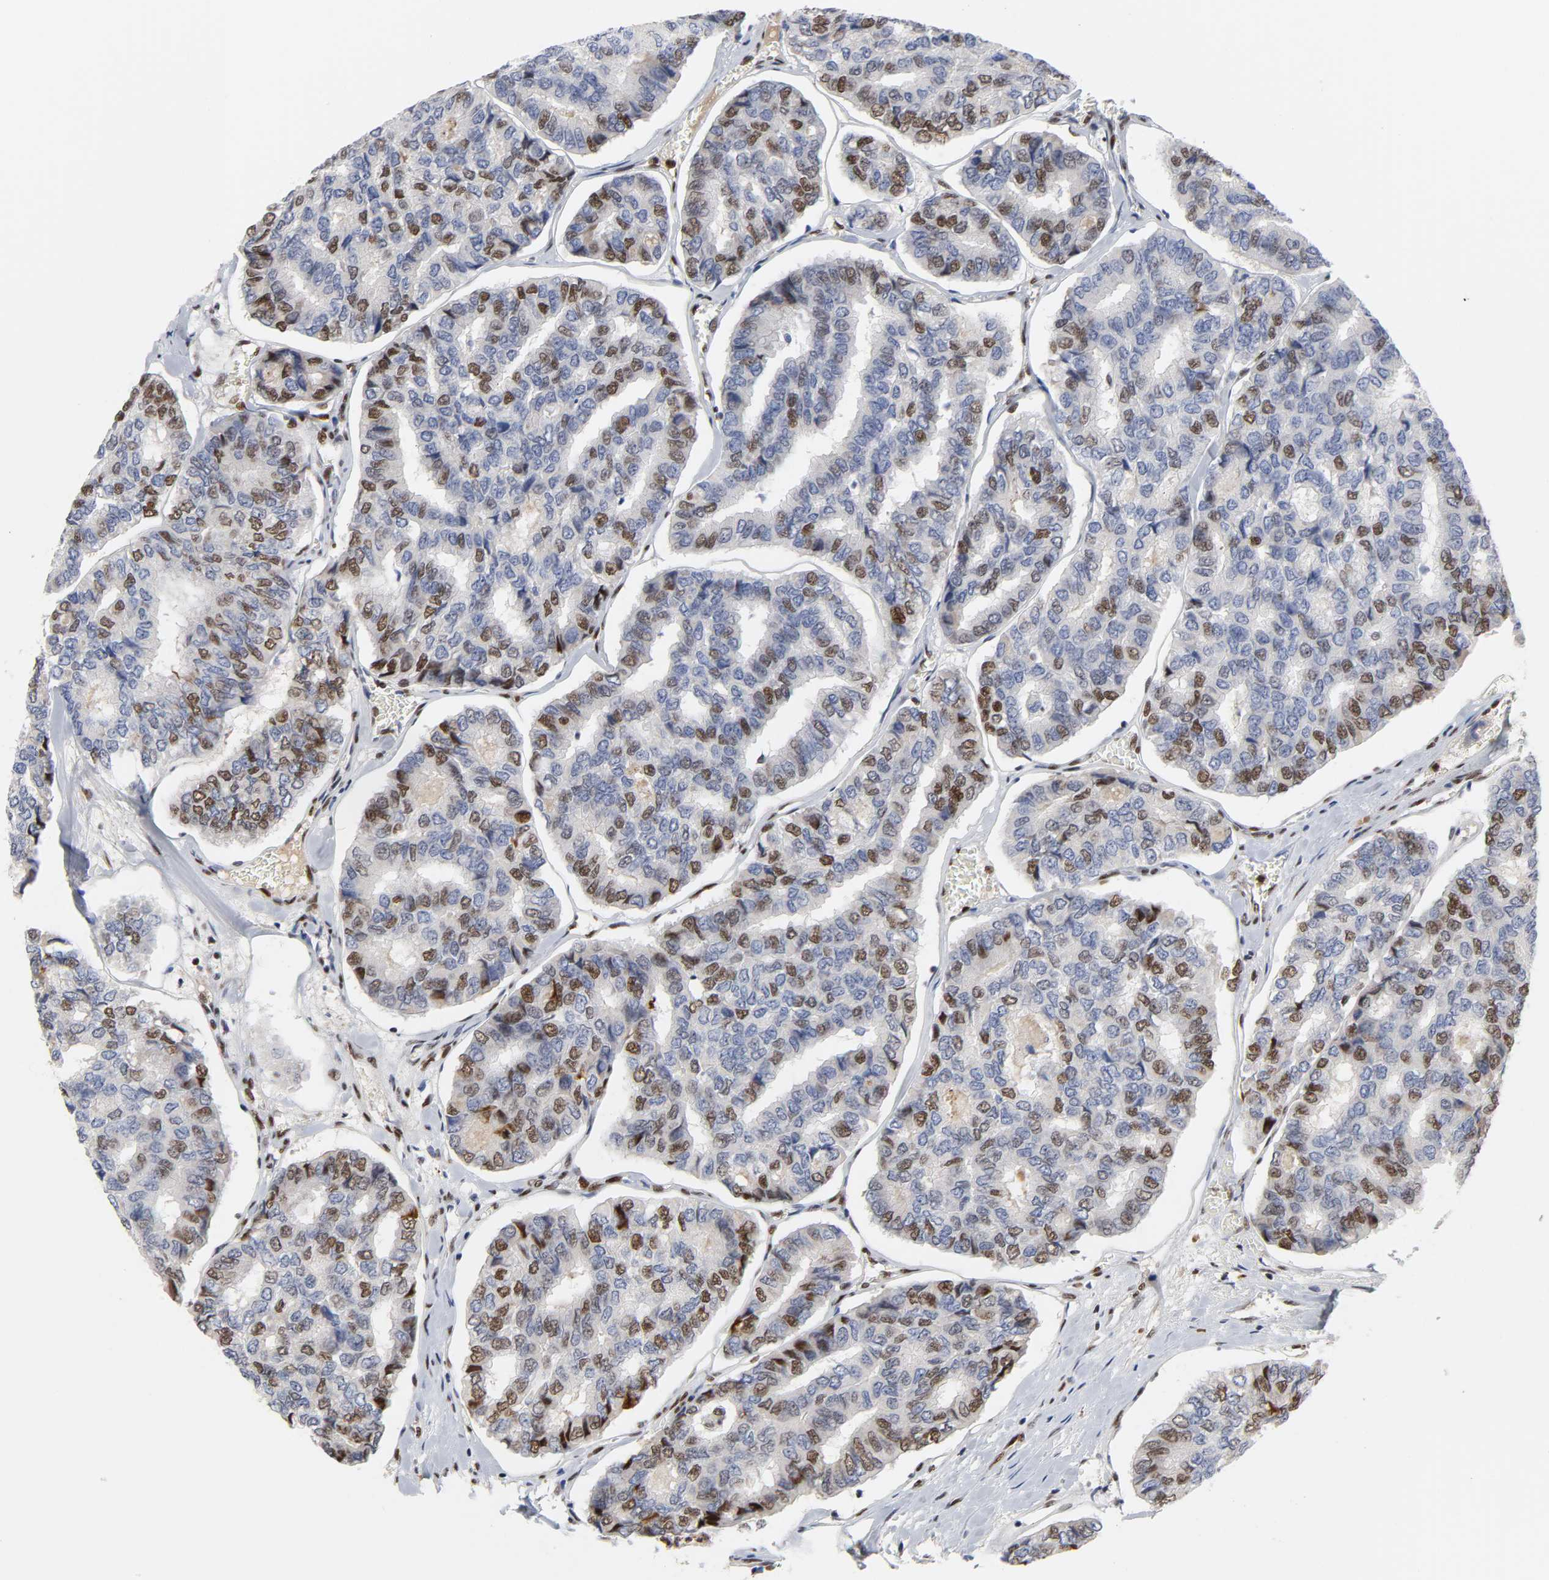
{"staining": {"intensity": "strong", "quantity": "25%-75%", "location": "nuclear"}, "tissue": "thyroid cancer", "cell_type": "Tumor cells", "image_type": "cancer", "snomed": [{"axis": "morphology", "description": "Papillary adenocarcinoma, NOS"}, {"axis": "topography", "description": "Thyroid gland"}], "caption": "The image demonstrates staining of thyroid cancer, revealing strong nuclear protein expression (brown color) within tumor cells.", "gene": "CREBBP", "patient": {"sex": "female", "age": 35}}